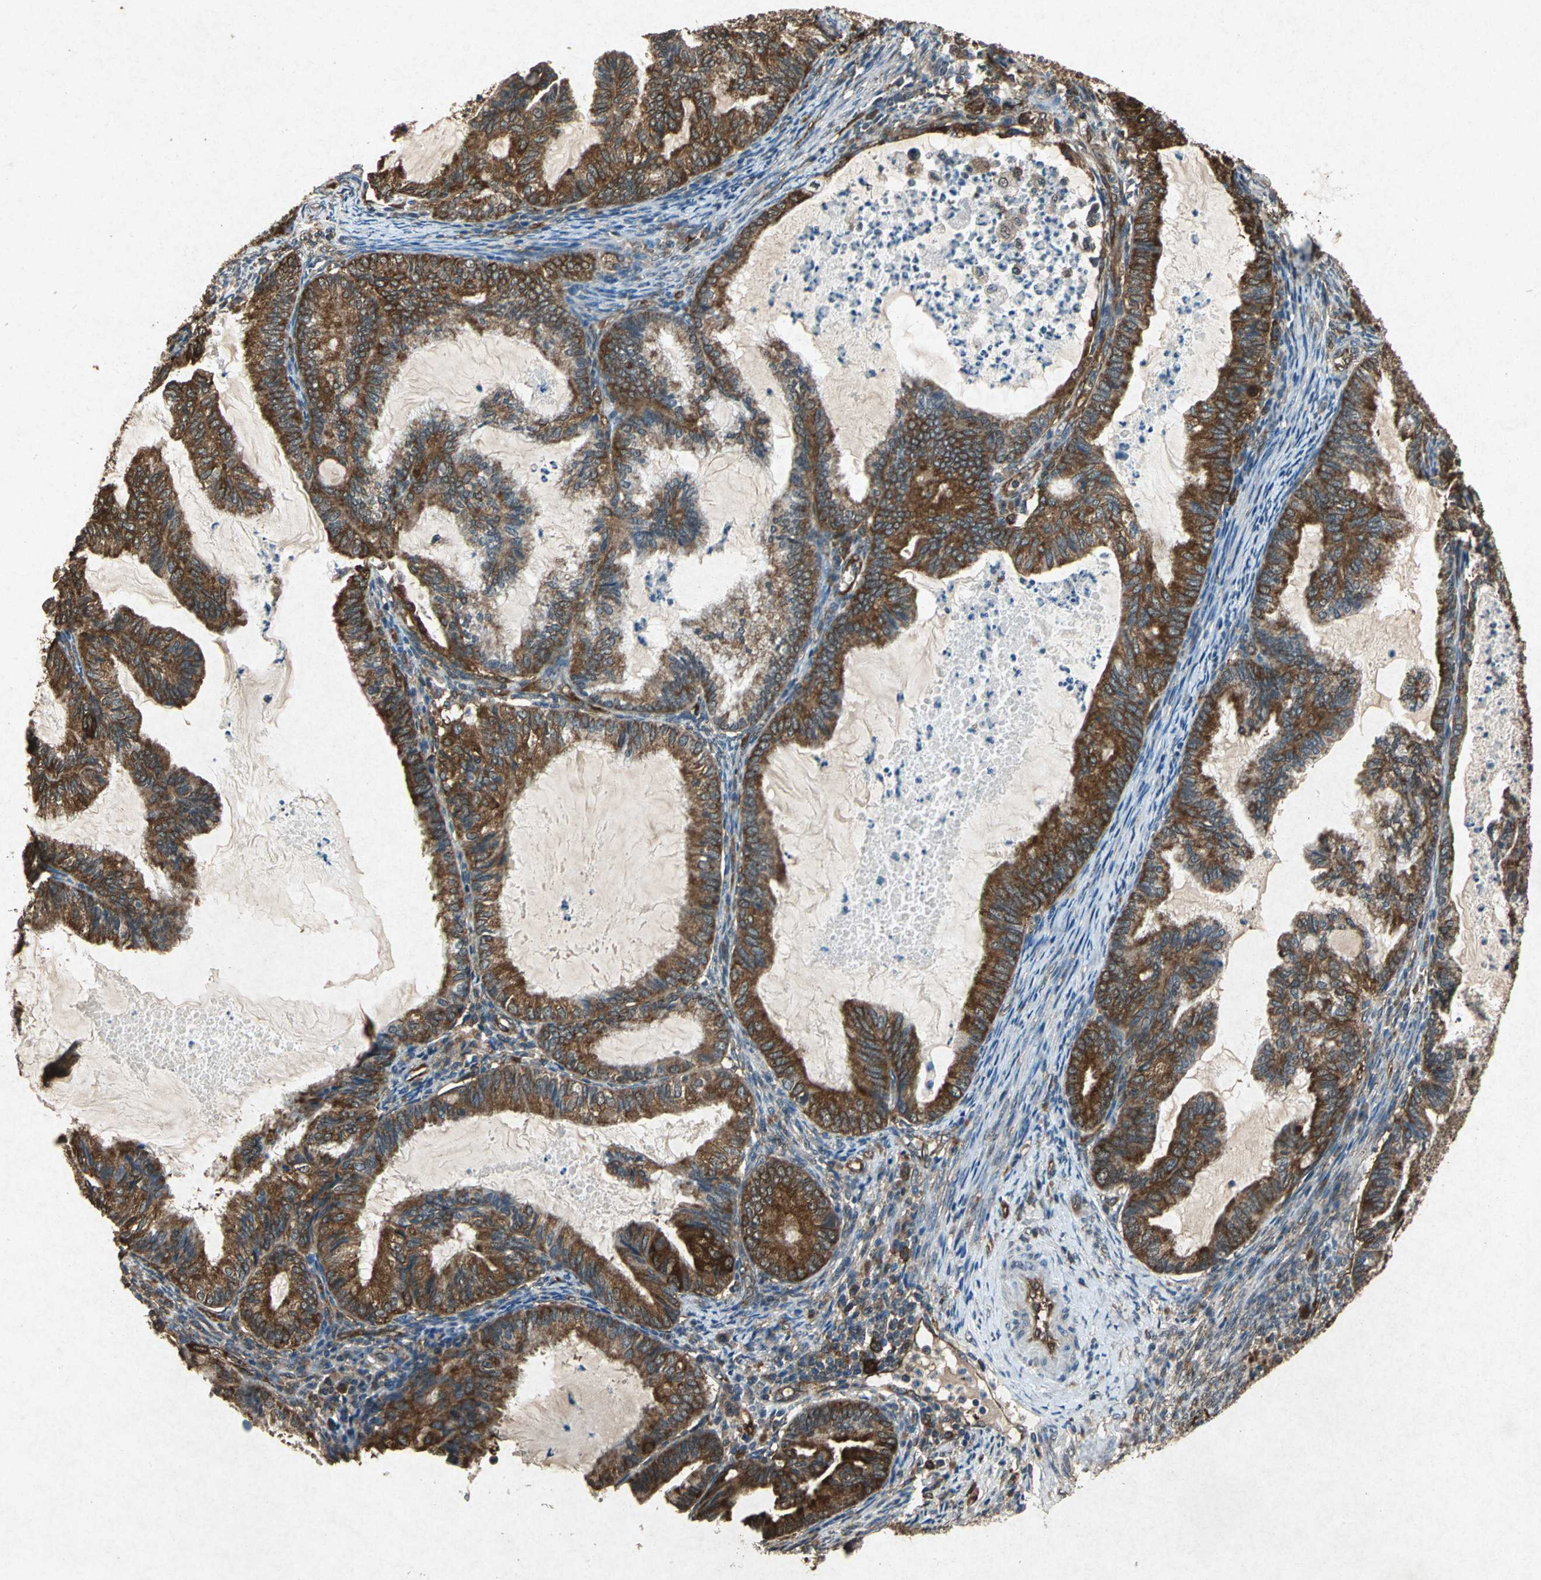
{"staining": {"intensity": "strong", "quantity": ">75%", "location": "cytoplasmic/membranous"}, "tissue": "cervical cancer", "cell_type": "Tumor cells", "image_type": "cancer", "snomed": [{"axis": "morphology", "description": "Normal tissue, NOS"}, {"axis": "morphology", "description": "Adenocarcinoma, NOS"}, {"axis": "topography", "description": "Cervix"}, {"axis": "topography", "description": "Endometrium"}], "caption": "Cervical cancer was stained to show a protein in brown. There is high levels of strong cytoplasmic/membranous expression in about >75% of tumor cells.", "gene": "HSP90AB1", "patient": {"sex": "female", "age": 86}}